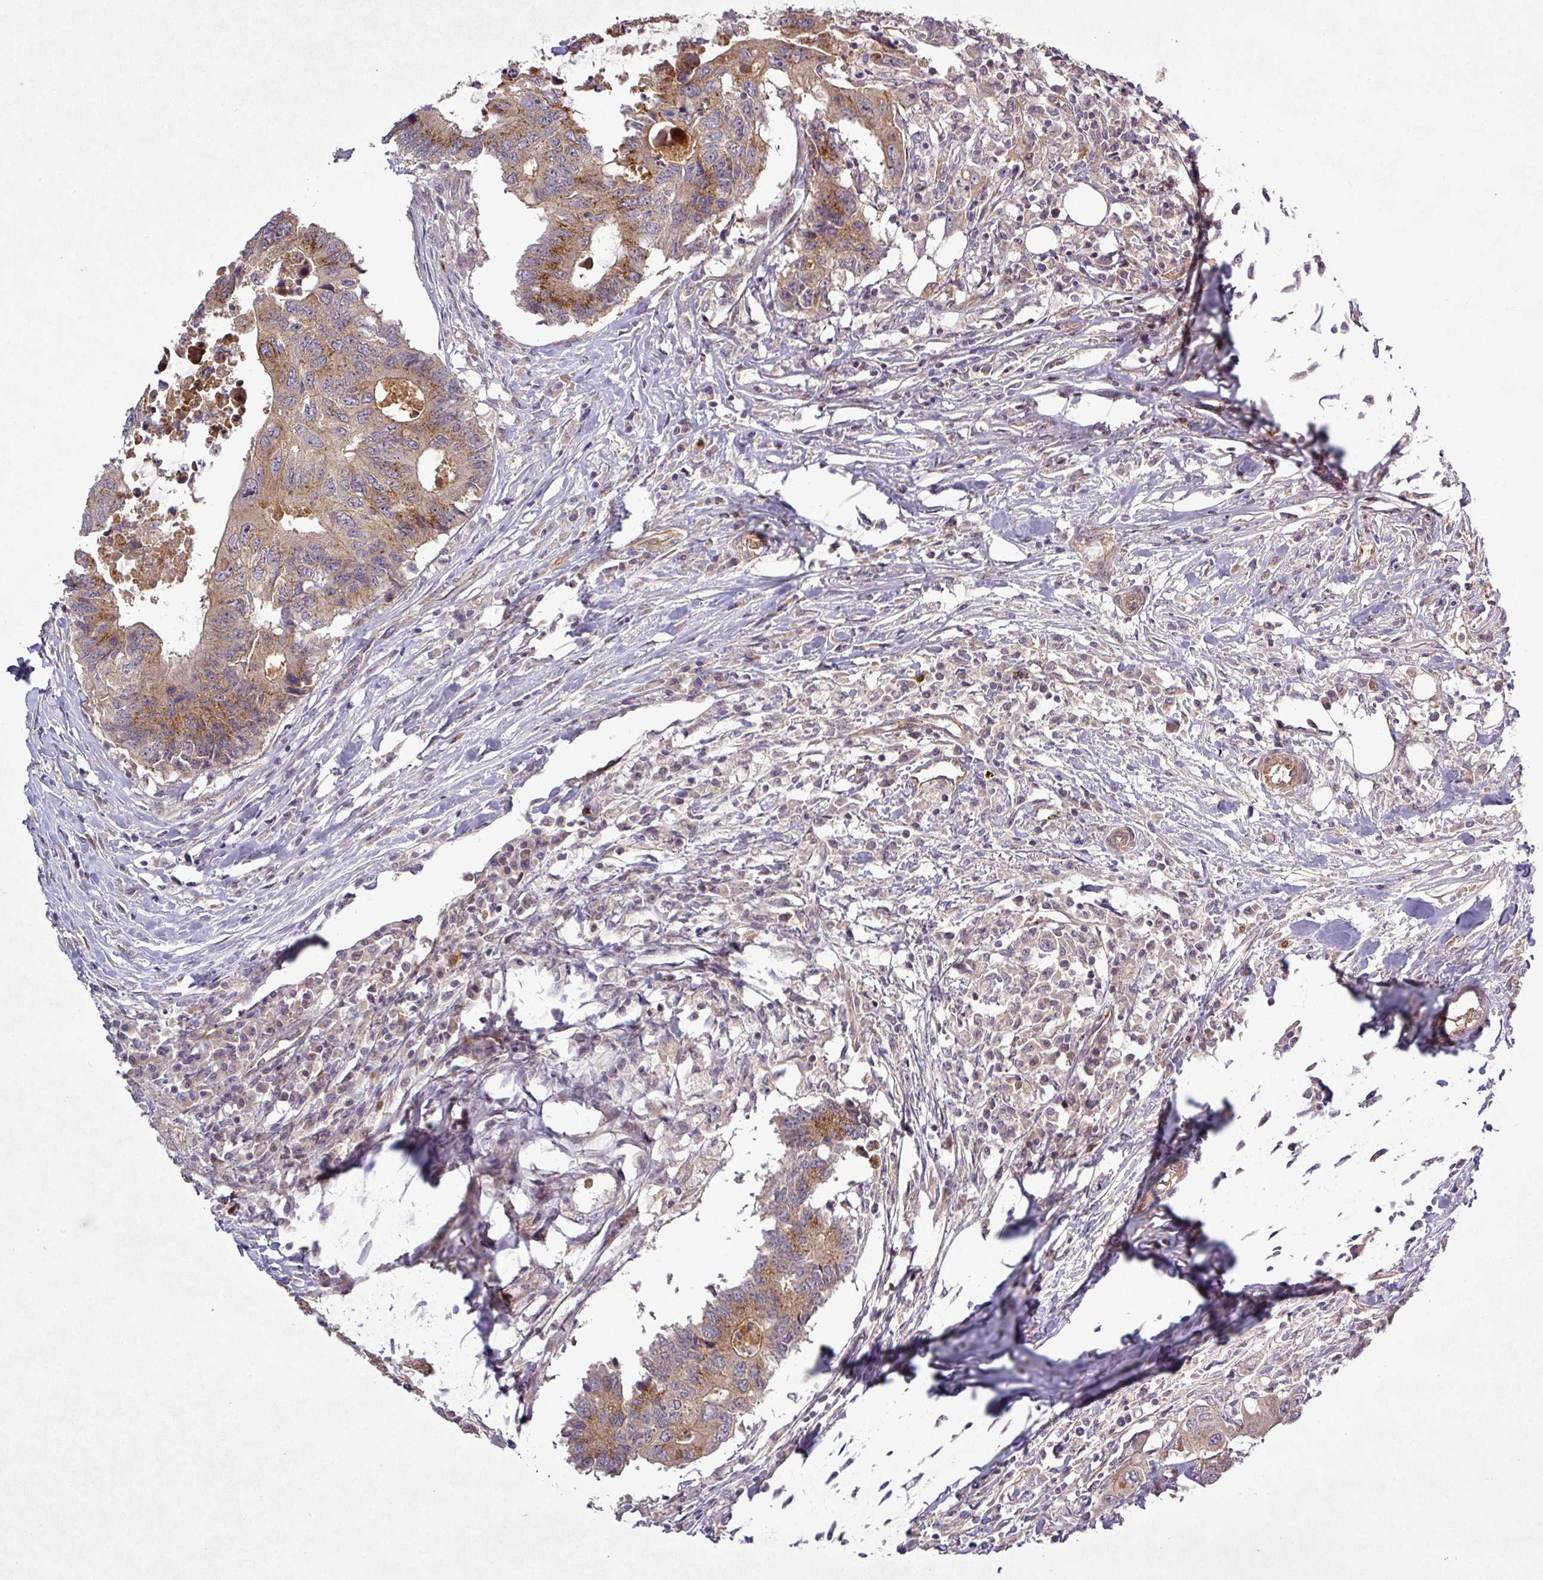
{"staining": {"intensity": "moderate", "quantity": ">75%", "location": "cytoplasmic/membranous"}, "tissue": "colorectal cancer", "cell_type": "Tumor cells", "image_type": "cancer", "snomed": [{"axis": "morphology", "description": "Adenocarcinoma, NOS"}, {"axis": "topography", "description": "Colon"}], "caption": "Adenocarcinoma (colorectal) stained with immunohistochemistry (IHC) displays moderate cytoplasmic/membranous expression in approximately >75% of tumor cells.", "gene": "PCDH1", "patient": {"sex": "male", "age": 71}}